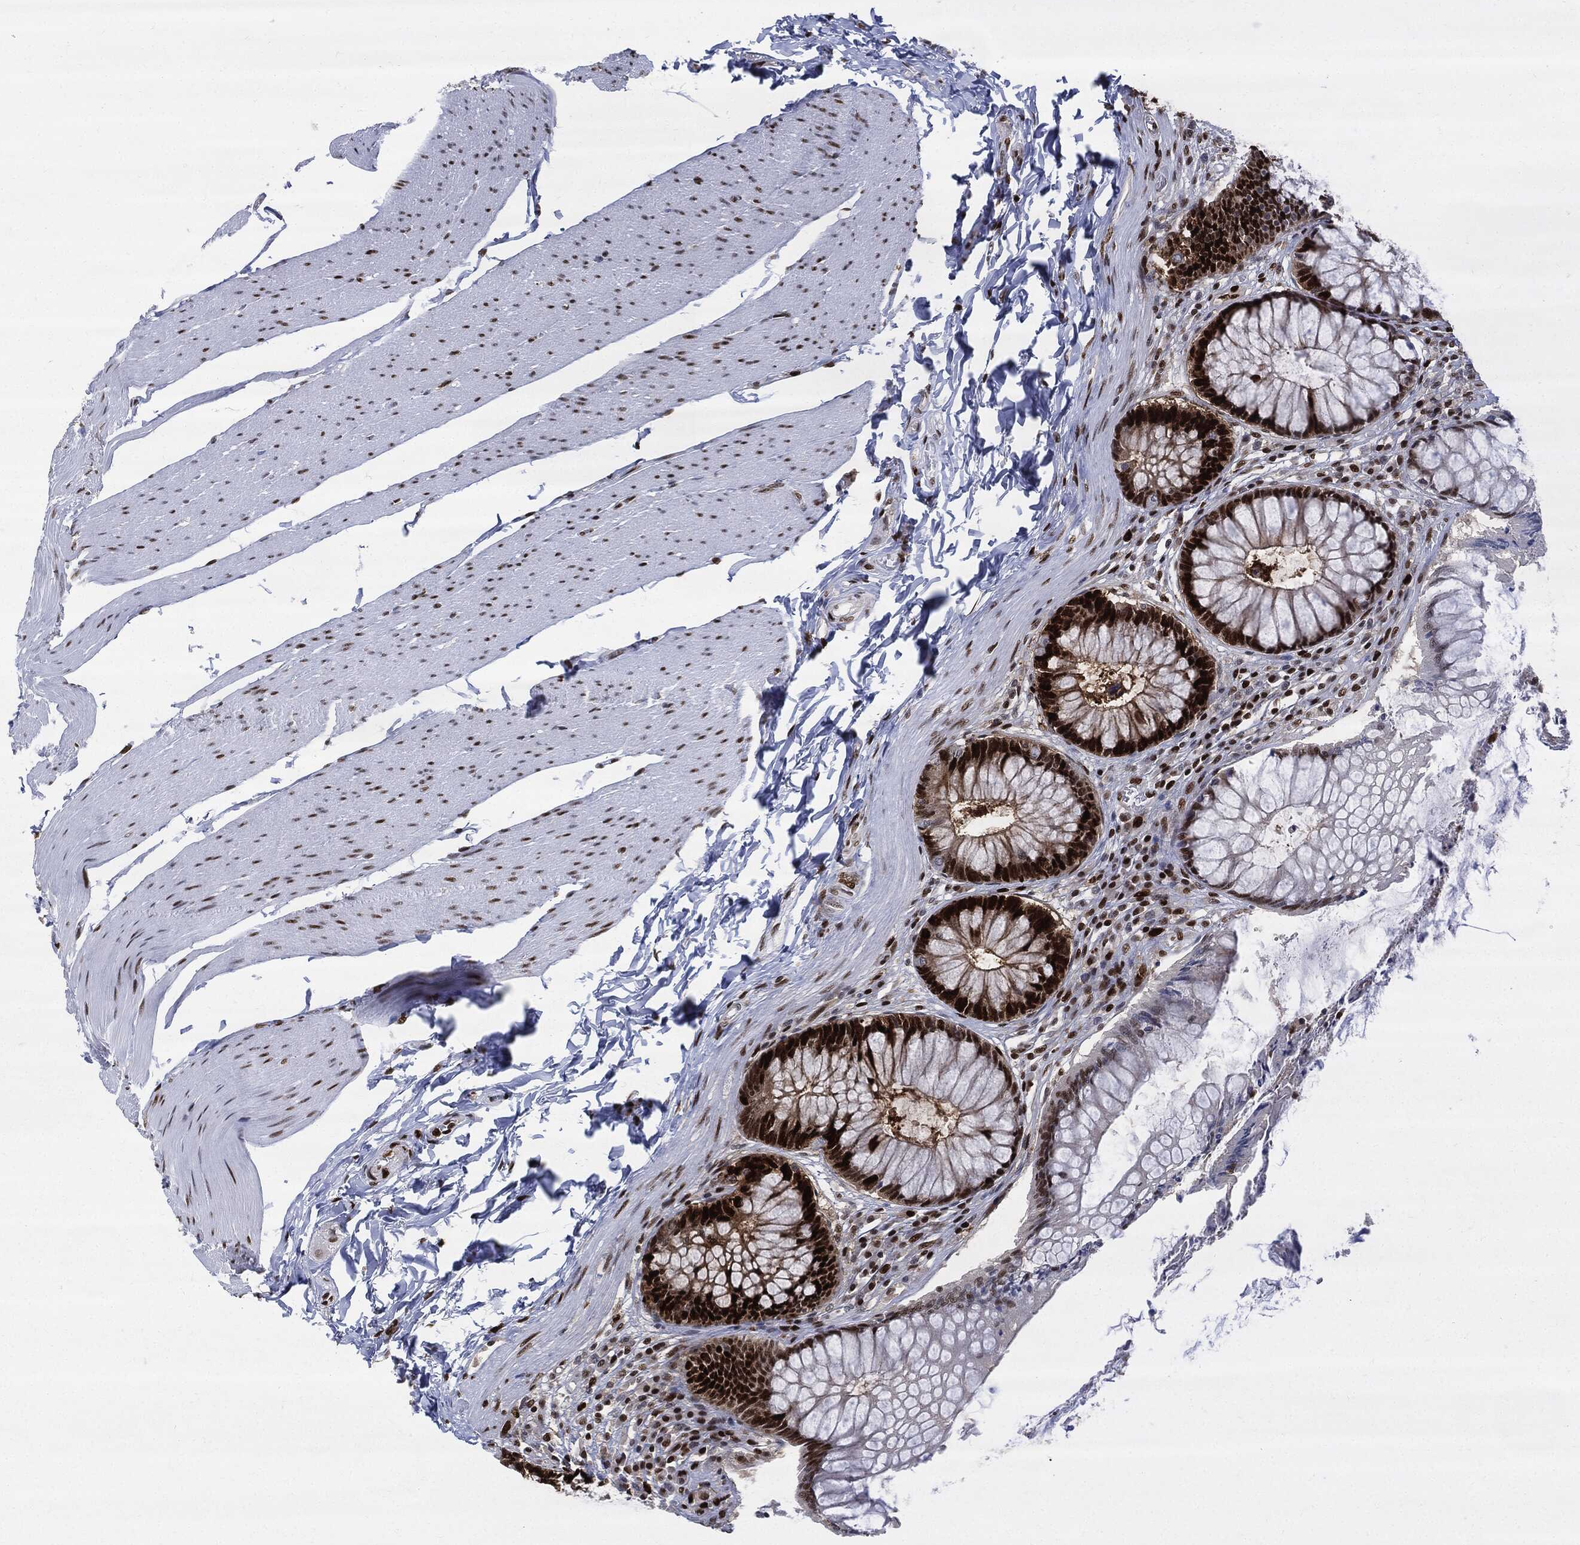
{"staining": {"intensity": "strong", "quantity": ">75%", "location": "nuclear"}, "tissue": "rectum", "cell_type": "Glandular cells", "image_type": "normal", "snomed": [{"axis": "morphology", "description": "Normal tissue, NOS"}, {"axis": "topography", "description": "Rectum"}], "caption": "Glandular cells exhibit strong nuclear expression in about >75% of cells in unremarkable rectum.", "gene": "PCNA", "patient": {"sex": "female", "age": 58}}